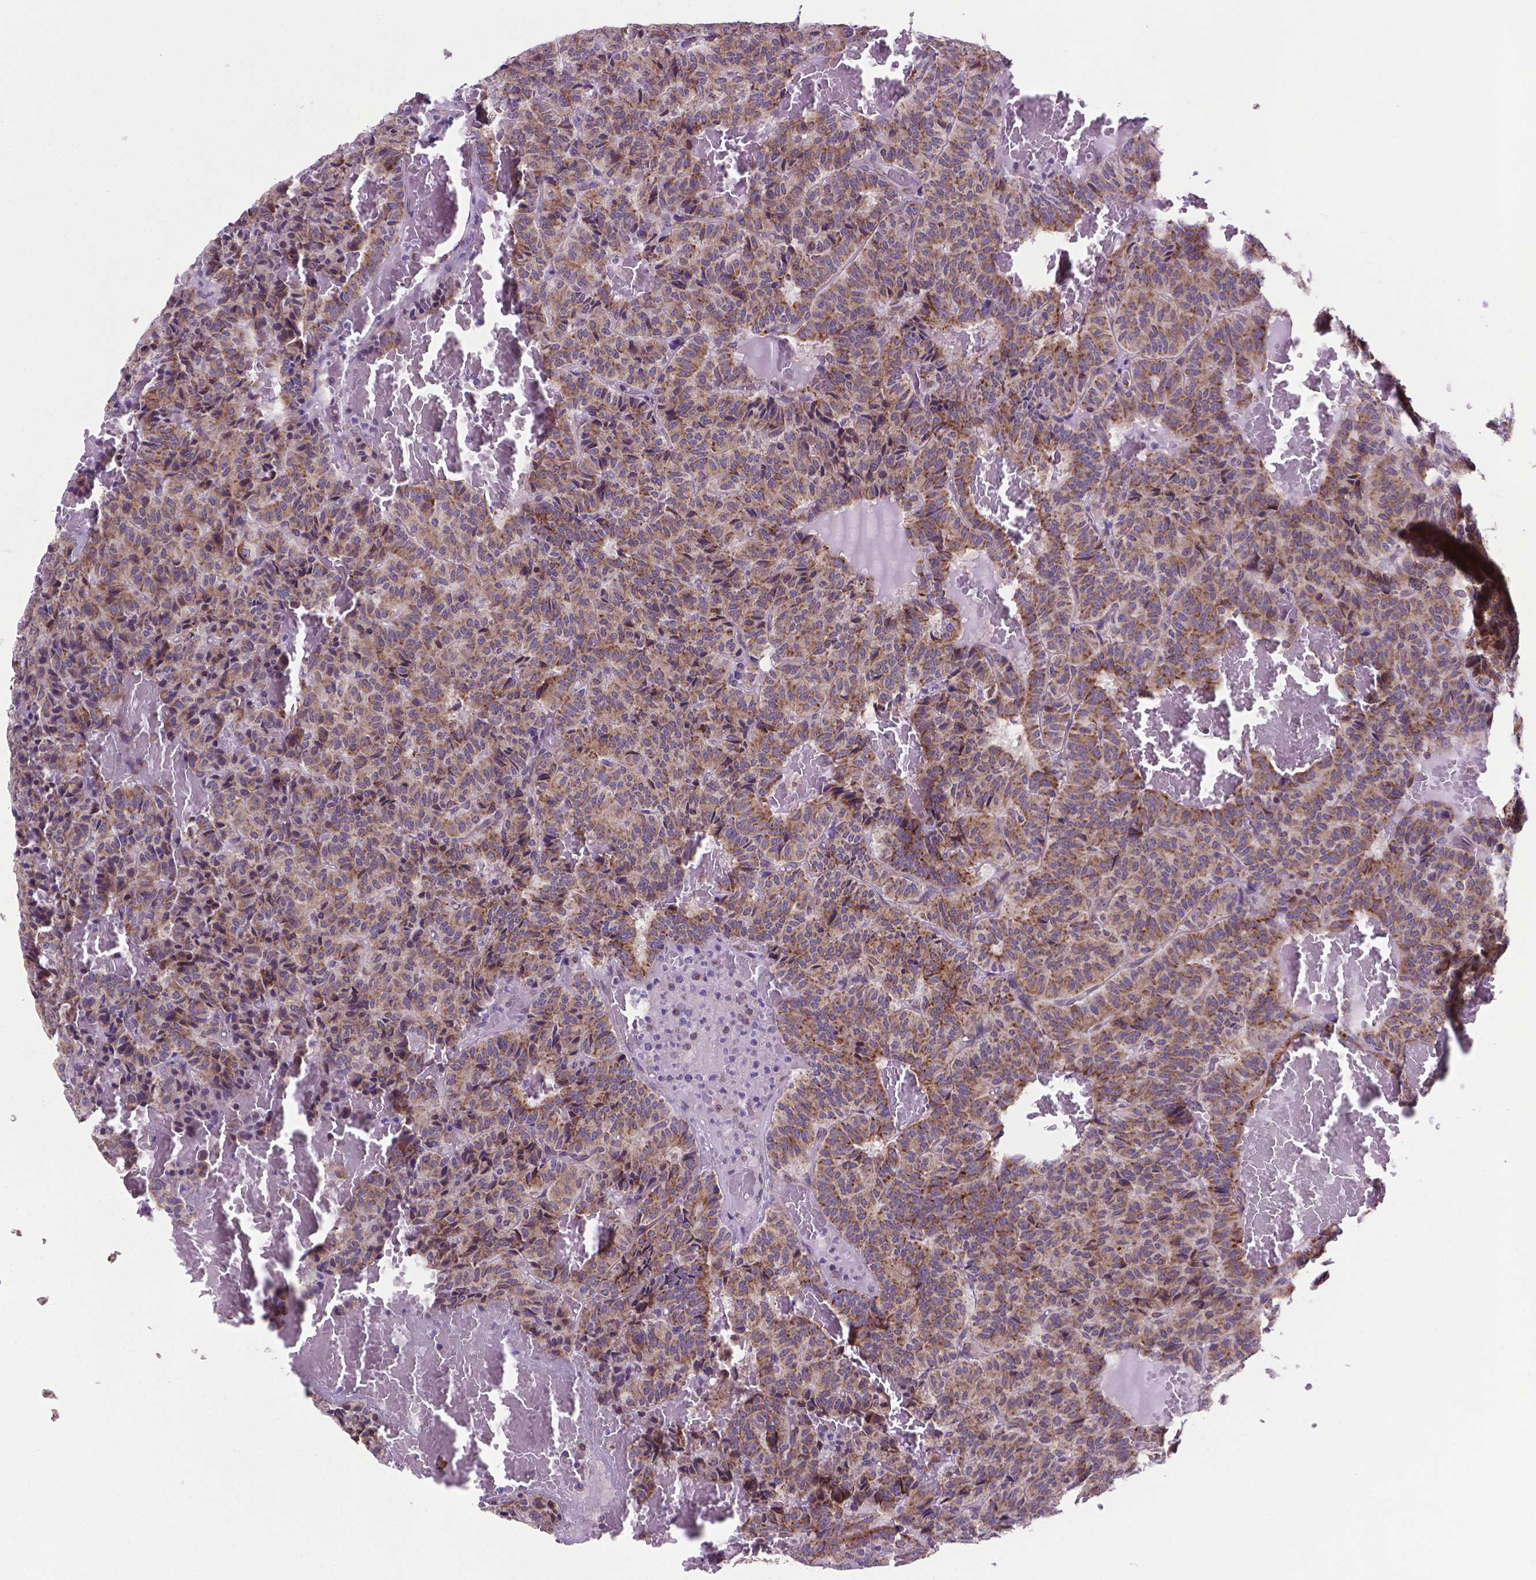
{"staining": {"intensity": "weak", "quantity": ">75%", "location": "cytoplasmic/membranous"}, "tissue": "carcinoid", "cell_type": "Tumor cells", "image_type": "cancer", "snomed": [{"axis": "morphology", "description": "Carcinoid, malignant, NOS"}, {"axis": "topography", "description": "Lung"}], "caption": "High-magnification brightfield microscopy of carcinoid stained with DAB (3,3'-diaminobenzidine) (brown) and counterstained with hematoxylin (blue). tumor cells exhibit weak cytoplasmic/membranous staining is appreciated in approximately>75% of cells.", "gene": "WDR83OS", "patient": {"sex": "male", "age": 70}}